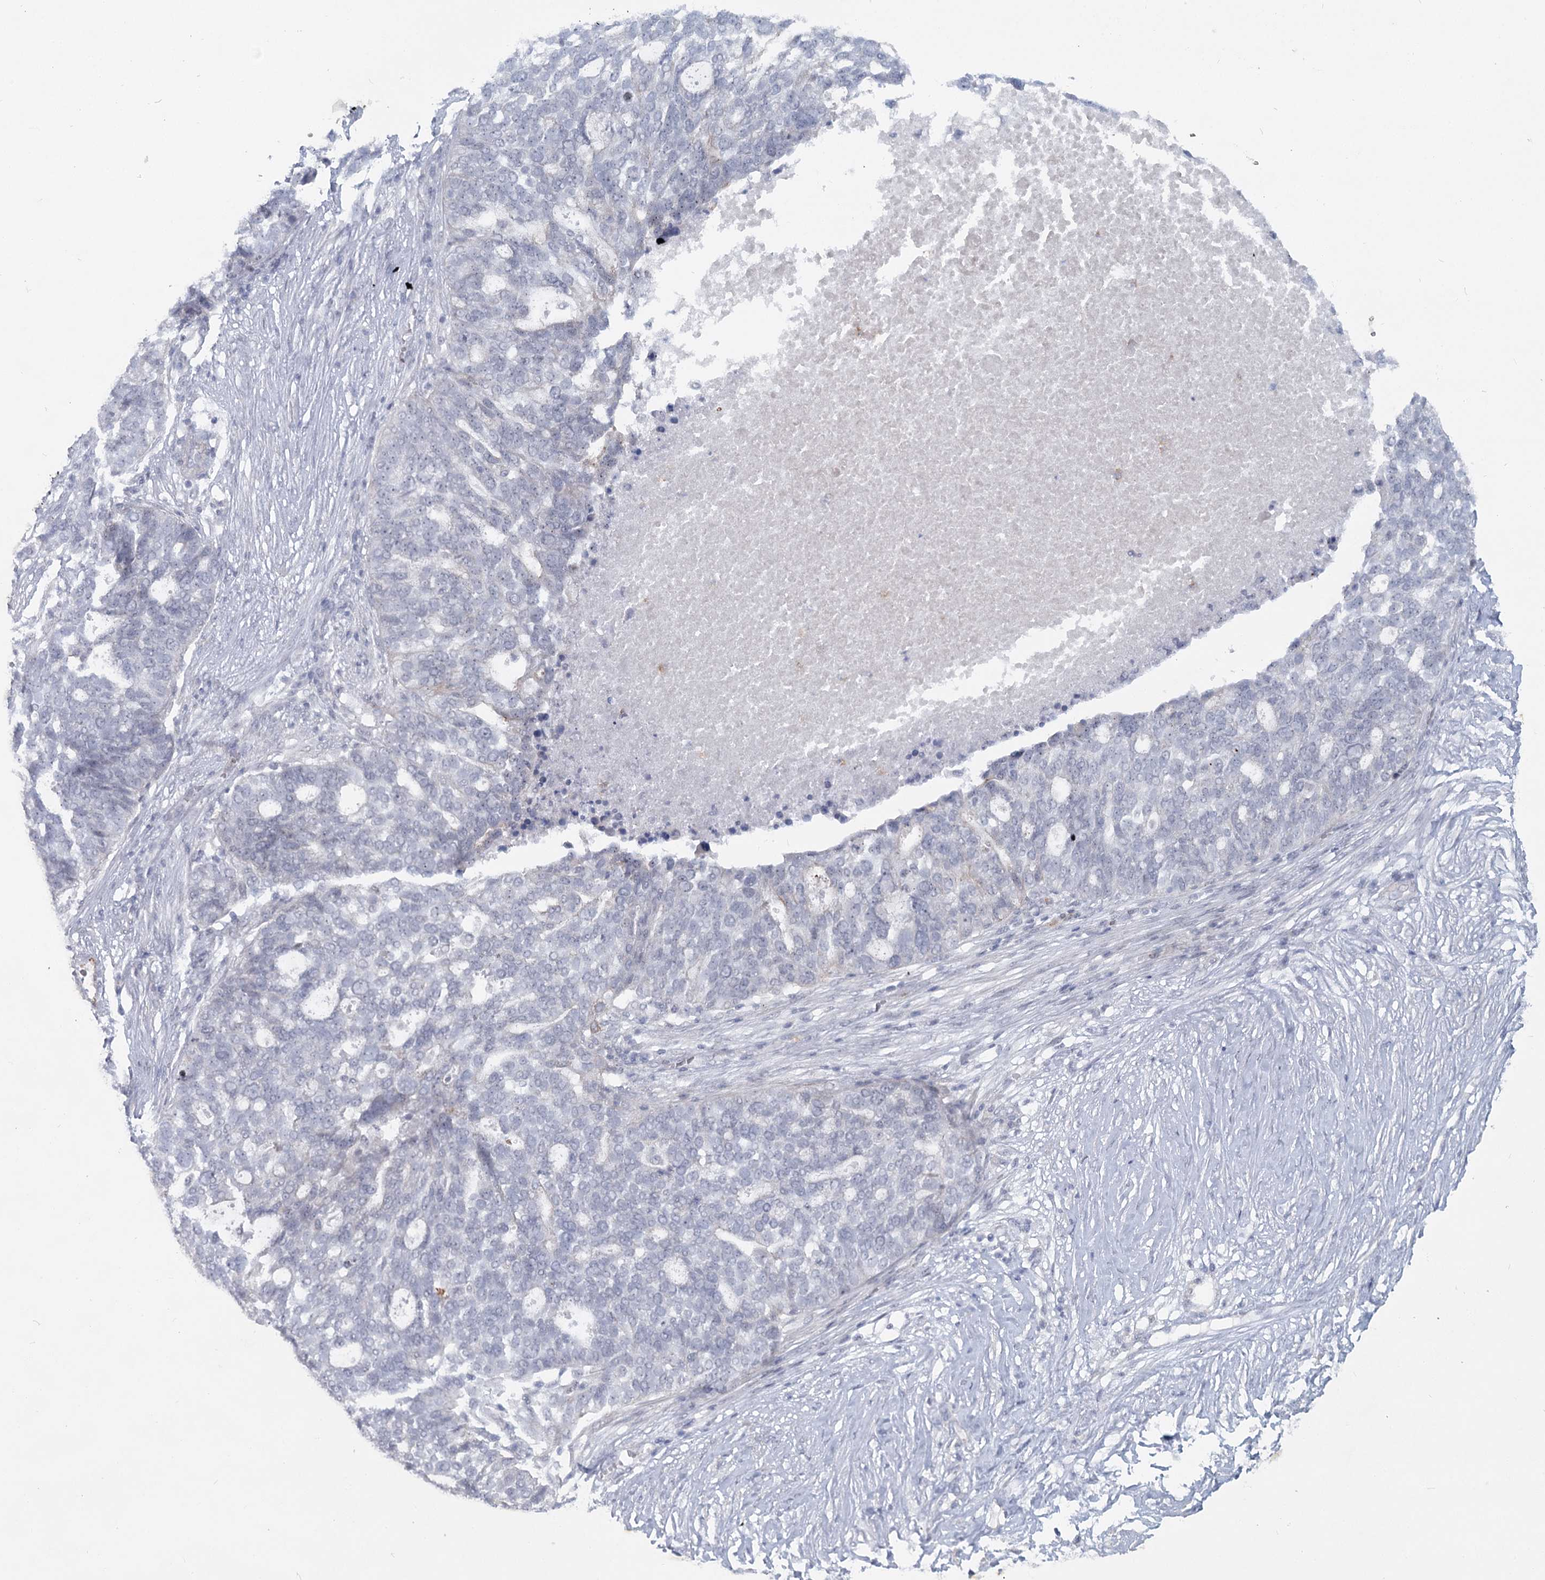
{"staining": {"intensity": "negative", "quantity": "none", "location": "none"}, "tissue": "ovarian cancer", "cell_type": "Tumor cells", "image_type": "cancer", "snomed": [{"axis": "morphology", "description": "Cystadenocarcinoma, serous, NOS"}, {"axis": "topography", "description": "Ovary"}], "caption": "Tumor cells show no significant protein expression in serous cystadenocarcinoma (ovarian).", "gene": "ABHD8", "patient": {"sex": "female", "age": 59}}